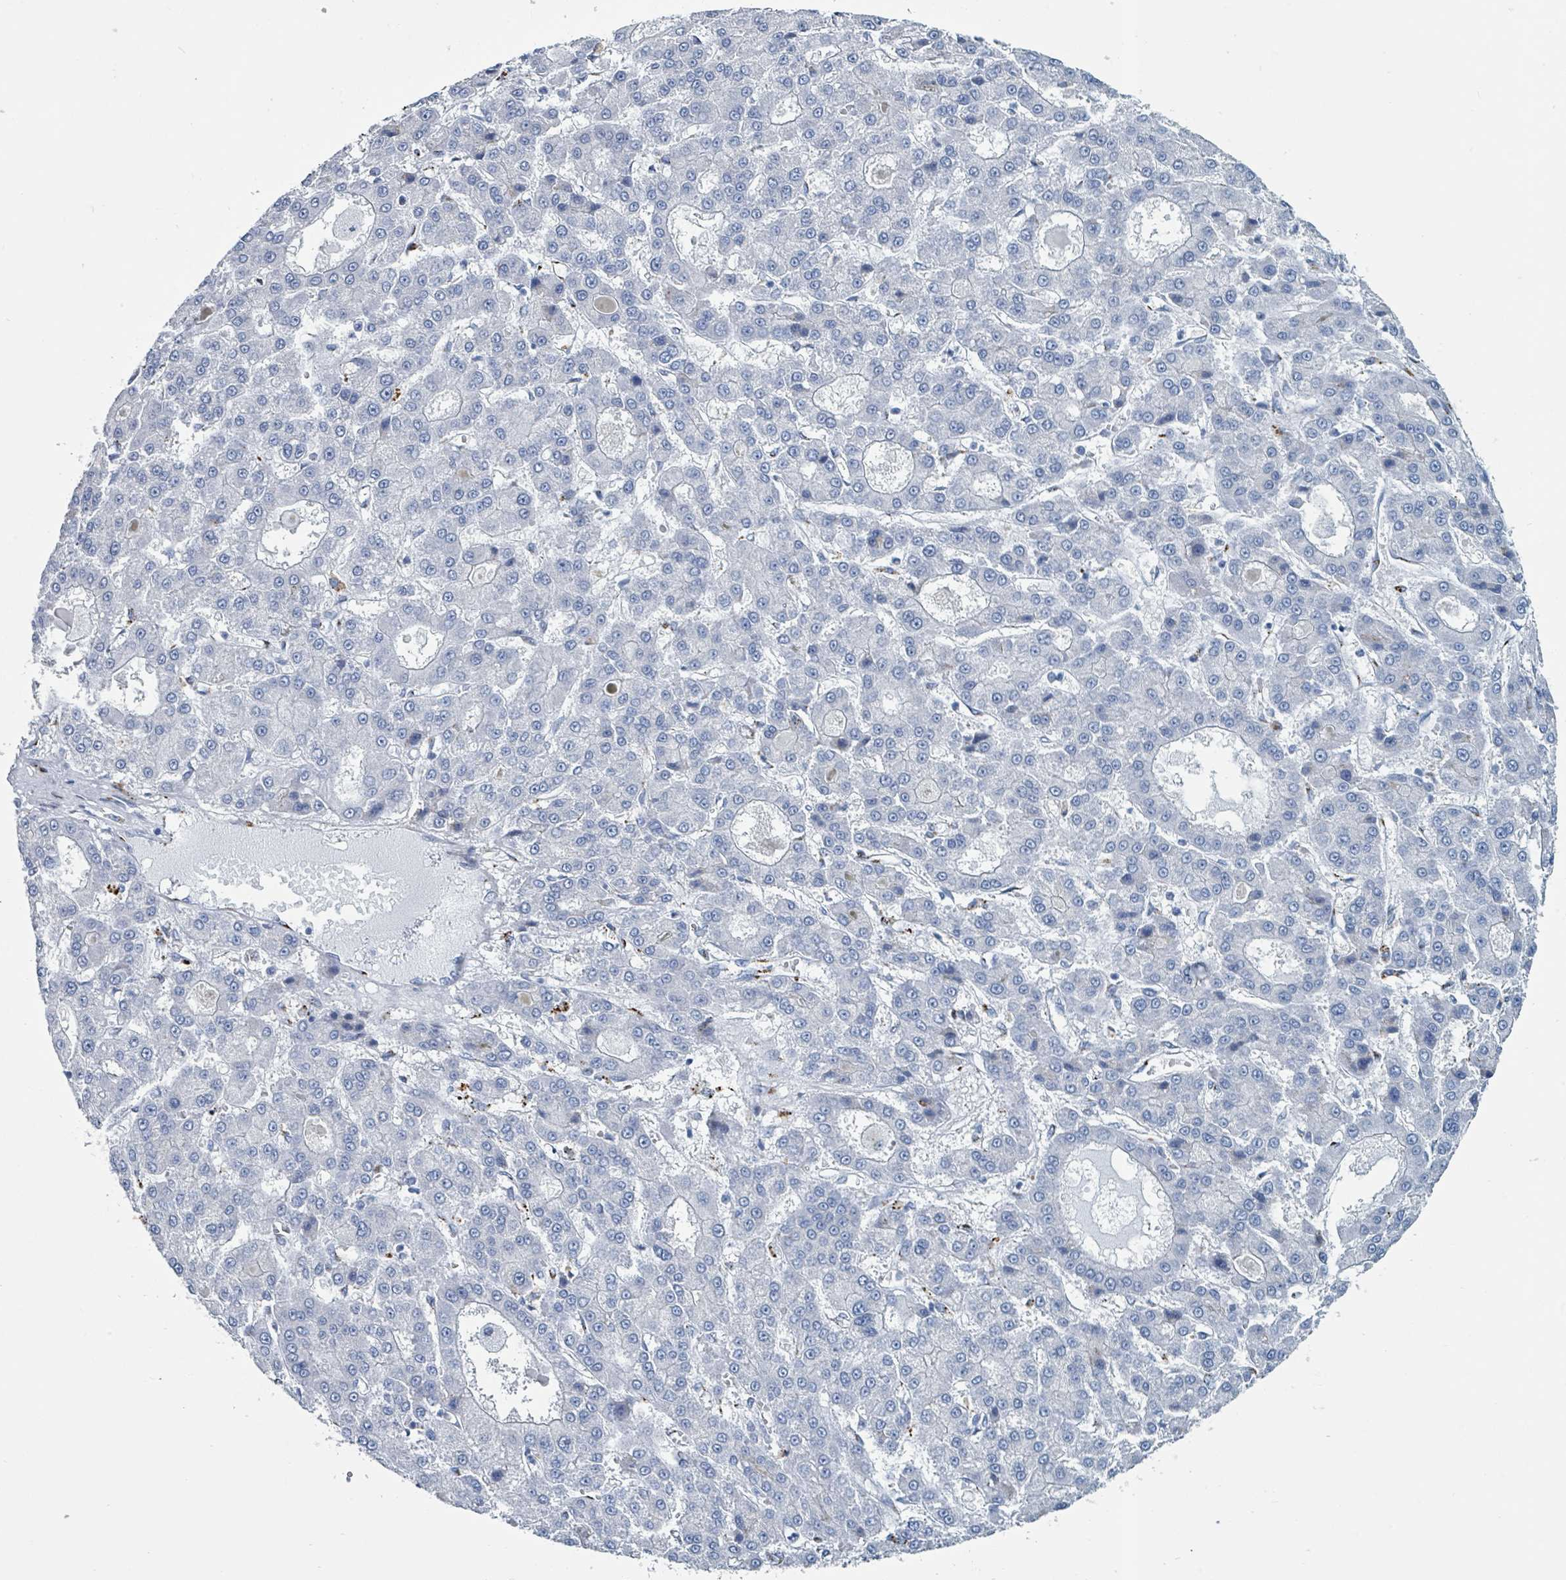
{"staining": {"intensity": "negative", "quantity": "none", "location": "none"}, "tissue": "liver cancer", "cell_type": "Tumor cells", "image_type": "cancer", "snomed": [{"axis": "morphology", "description": "Carcinoma, Hepatocellular, NOS"}, {"axis": "topography", "description": "Liver"}], "caption": "IHC of hepatocellular carcinoma (liver) shows no expression in tumor cells. The staining is performed using DAB brown chromogen with nuclei counter-stained in using hematoxylin.", "gene": "DCAF5", "patient": {"sex": "male", "age": 70}}